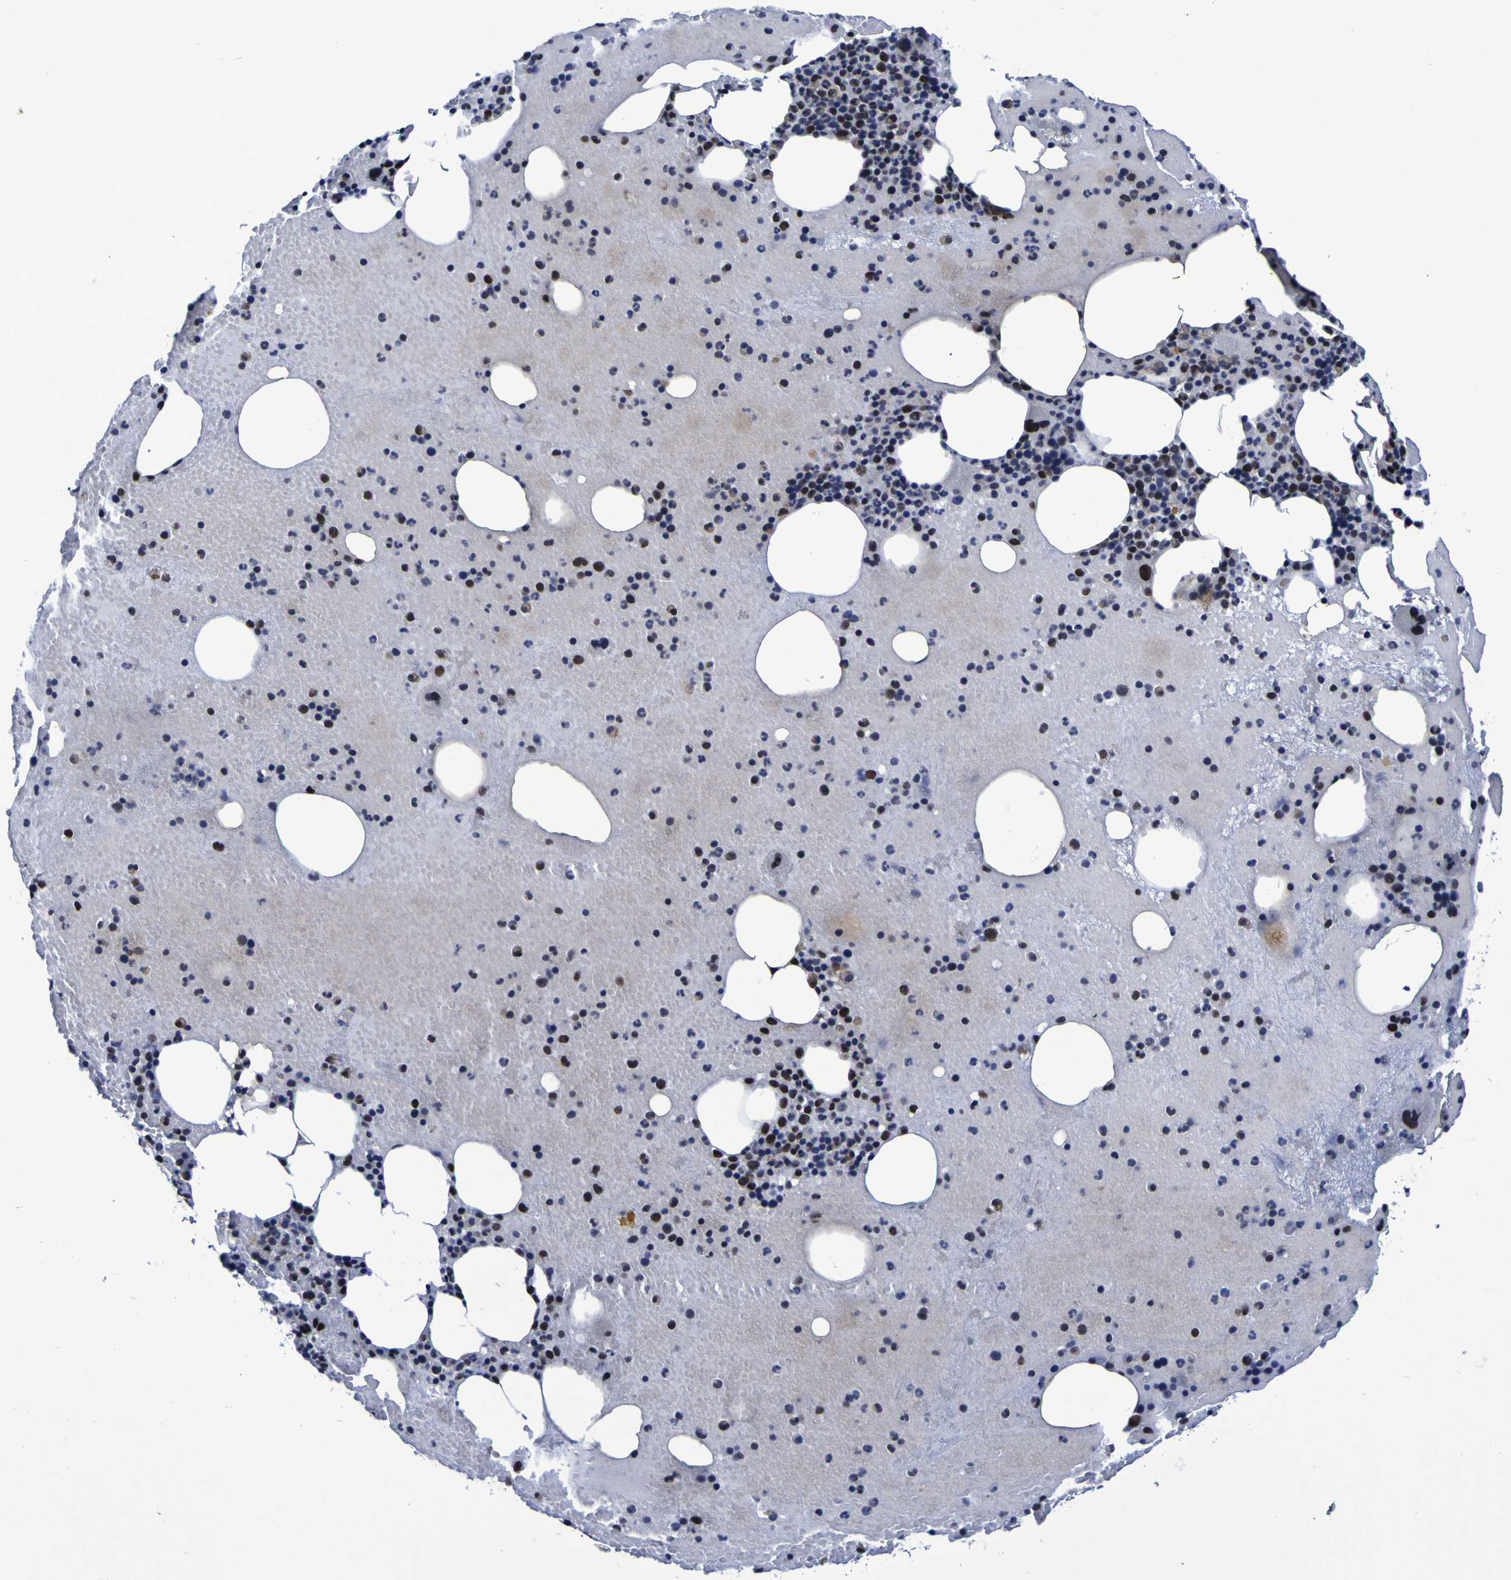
{"staining": {"intensity": "strong", "quantity": "25%-75%", "location": "nuclear"}, "tissue": "bone marrow", "cell_type": "Hematopoietic cells", "image_type": "normal", "snomed": [{"axis": "morphology", "description": "Normal tissue, NOS"}, {"axis": "morphology", "description": "Inflammation, NOS"}, {"axis": "topography", "description": "Bone marrow"}], "caption": "Immunohistochemistry histopathology image of normal bone marrow: human bone marrow stained using immunohistochemistry (IHC) demonstrates high levels of strong protein expression localized specifically in the nuclear of hematopoietic cells, appearing as a nuclear brown color.", "gene": "MBD3", "patient": {"sex": "male", "age": 43}}